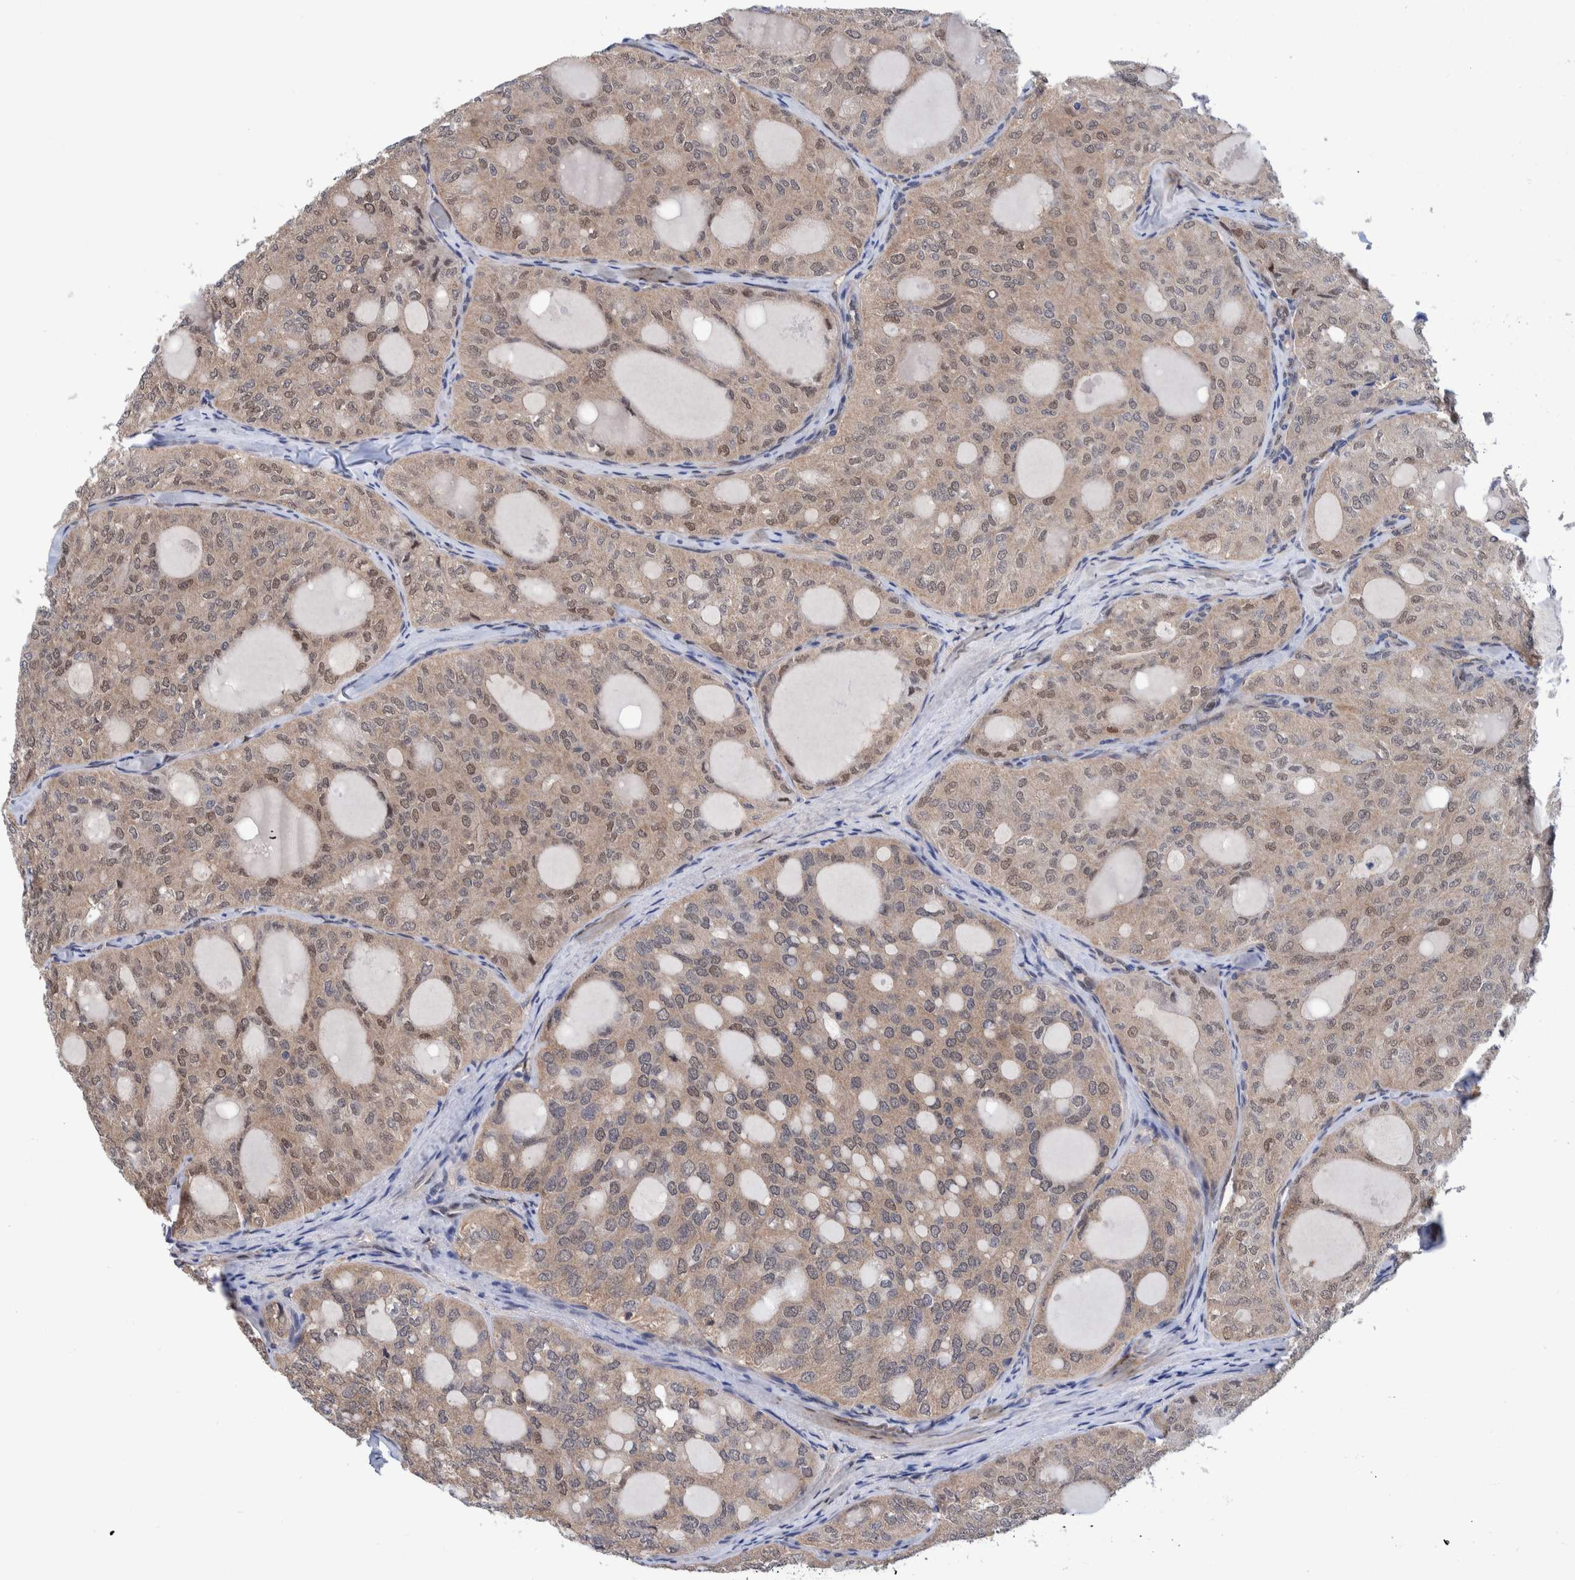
{"staining": {"intensity": "weak", "quantity": ">75%", "location": "cytoplasmic/membranous,nuclear"}, "tissue": "thyroid cancer", "cell_type": "Tumor cells", "image_type": "cancer", "snomed": [{"axis": "morphology", "description": "Follicular adenoma carcinoma, NOS"}, {"axis": "topography", "description": "Thyroid gland"}], "caption": "Human thyroid cancer stained with a brown dye exhibits weak cytoplasmic/membranous and nuclear positive expression in about >75% of tumor cells.", "gene": "PFAS", "patient": {"sex": "male", "age": 75}}